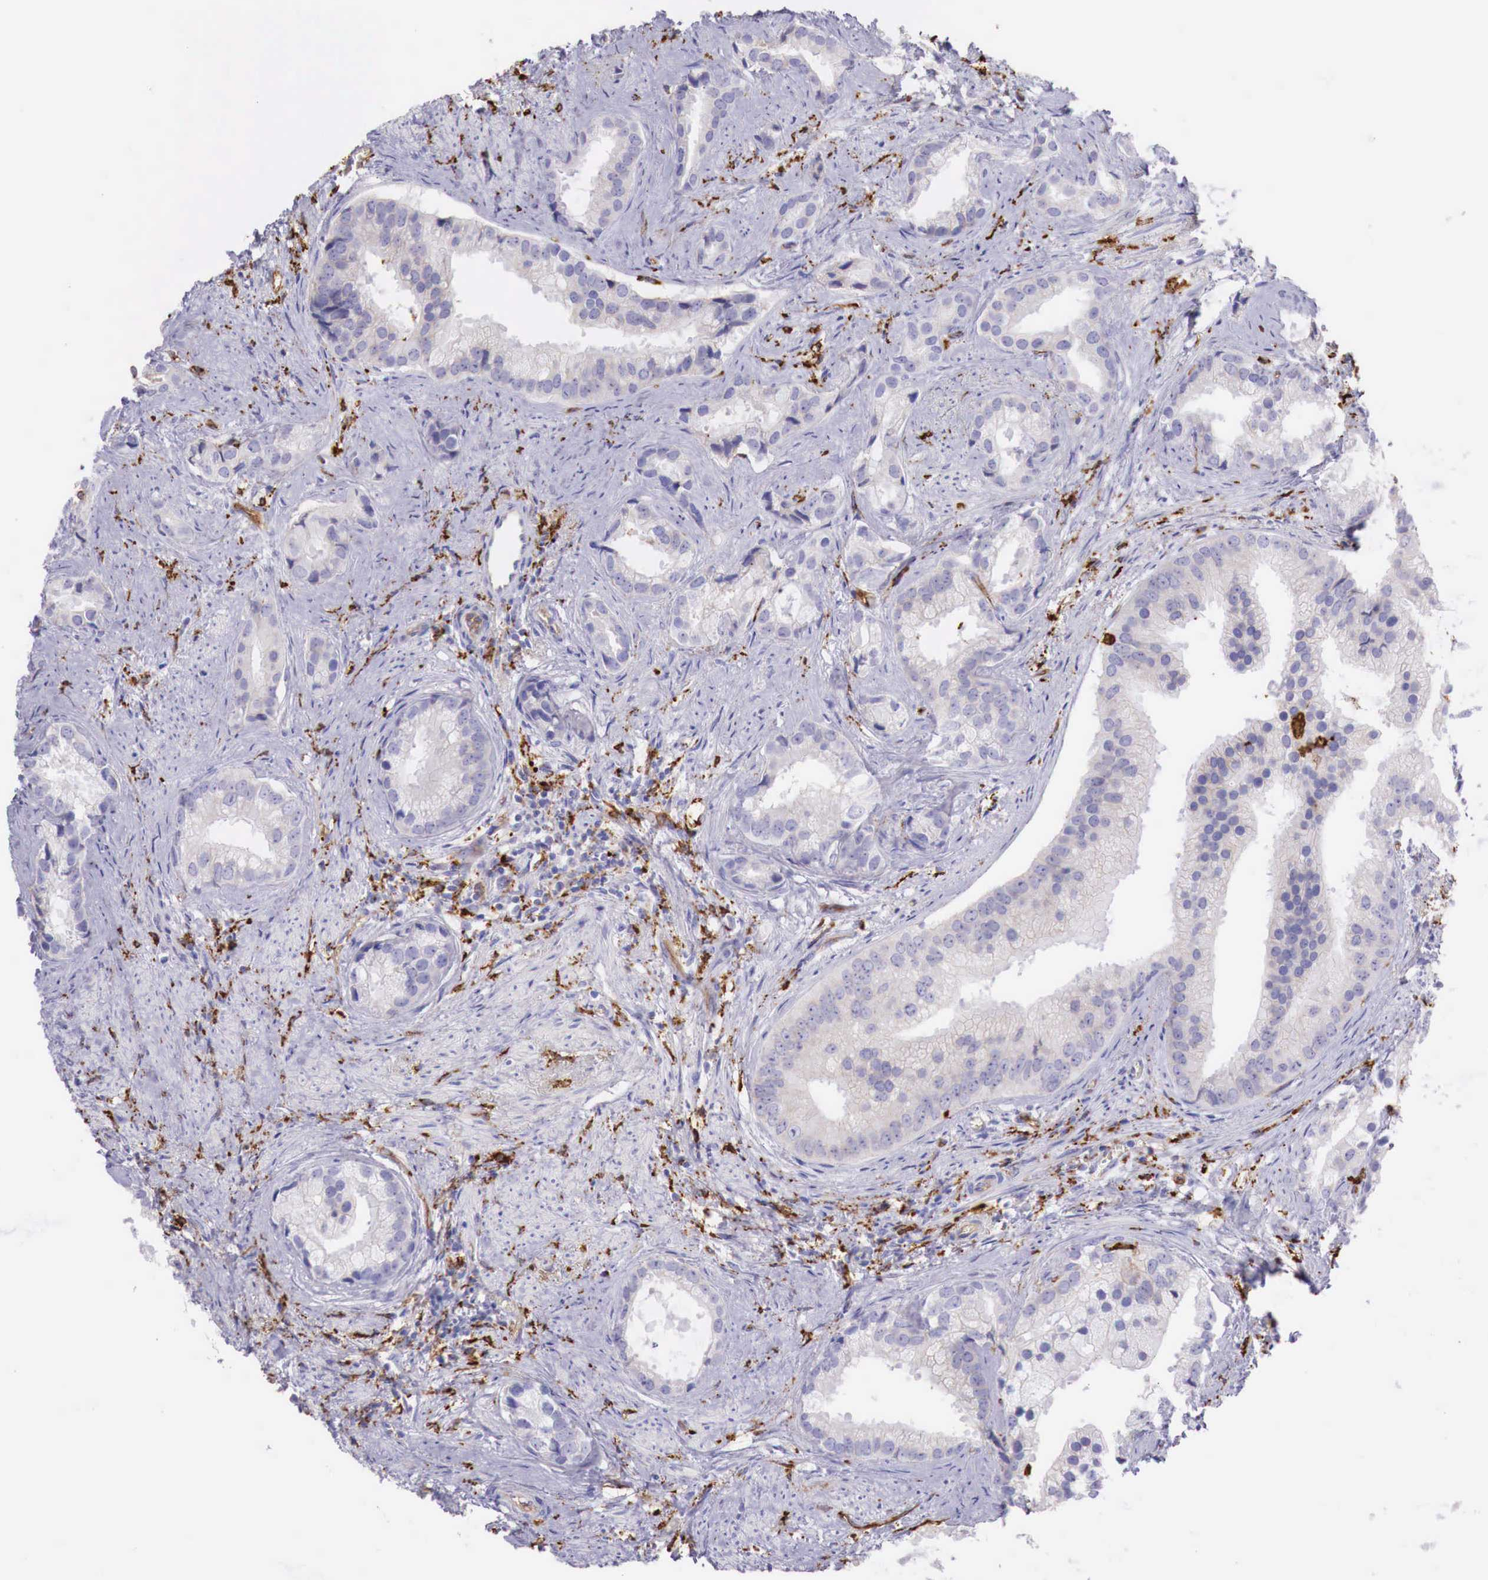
{"staining": {"intensity": "negative", "quantity": "none", "location": "none"}, "tissue": "prostate cancer", "cell_type": "Tumor cells", "image_type": "cancer", "snomed": [{"axis": "morphology", "description": "Adenocarcinoma, Medium grade"}, {"axis": "topography", "description": "Prostate"}], "caption": "Prostate cancer was stained to show a protein in brown. There is no significant positivity in tumor cells.", "gene": "MSR1", "patient": {"sex": "male", "age": 65}}